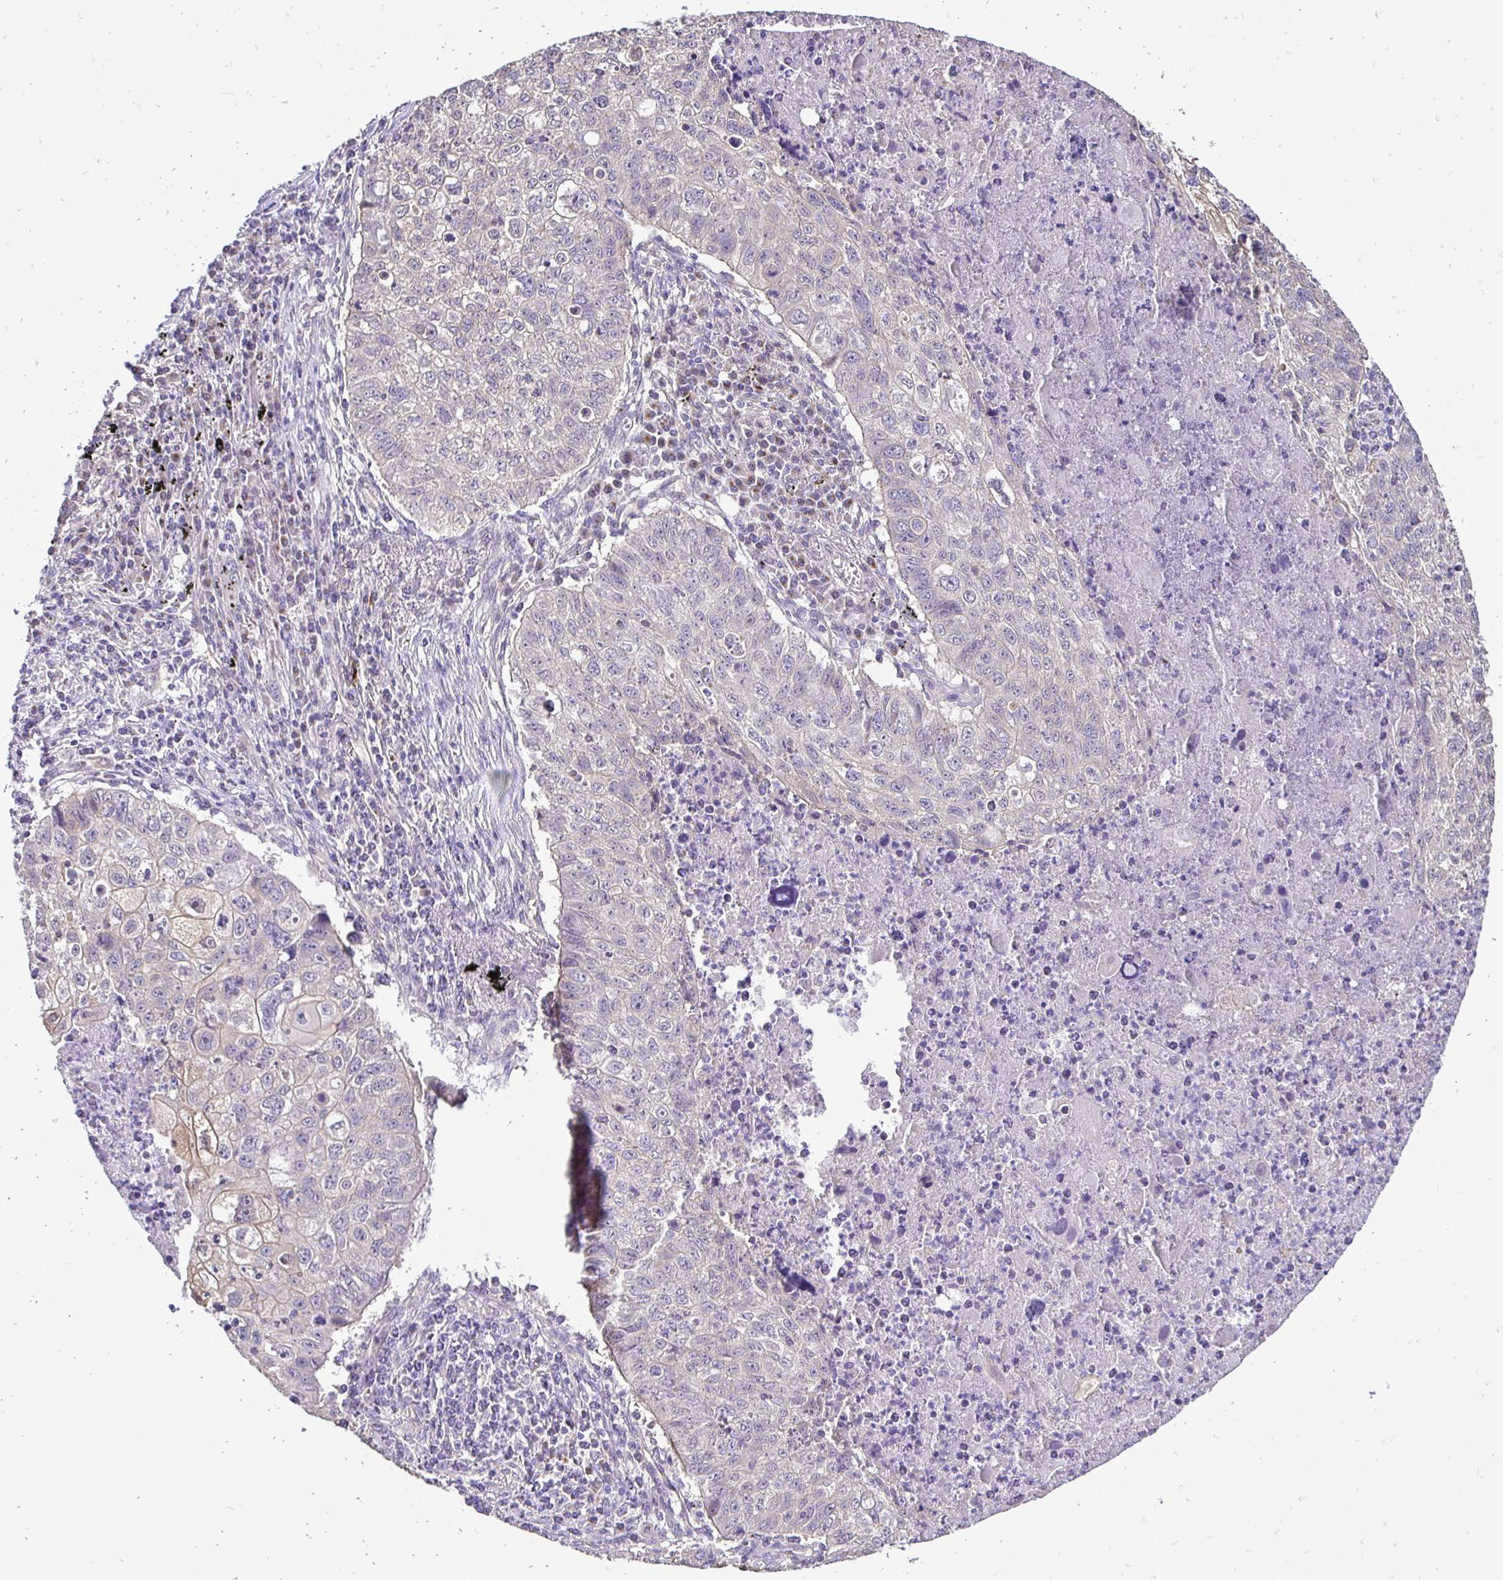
{"staining": {"intensity": "negative", "quantity": "none", "location": "none"}, "tissue": "lung cancer", "cell_type": "Tumor cells", "image_type": "cancer", "snomed": [{"axis": "morphology", "description": "Normal morphology"}, {"axis": "morphology", "description": "Aneuploidy"}, {"axis": "morphology", "description": "Squamous cell carcinoma, NOS"}, {"axis": "topography", "description": "Lymph node"}, {"axis": "topography", "description": "Lung"}], "caption": "IHC histopathology image of neoplastic tissue: human lung cancer stained with DAB (3,3'-diaminobenzidine) reveals no significant protein expression in tumor cells. (DAB (3,3'-diaminobenzidine) immunohistochemistry (IHC), high magnification).", "gene": "SLC9A1", "patient": {"sex": "female", "age": 76}}